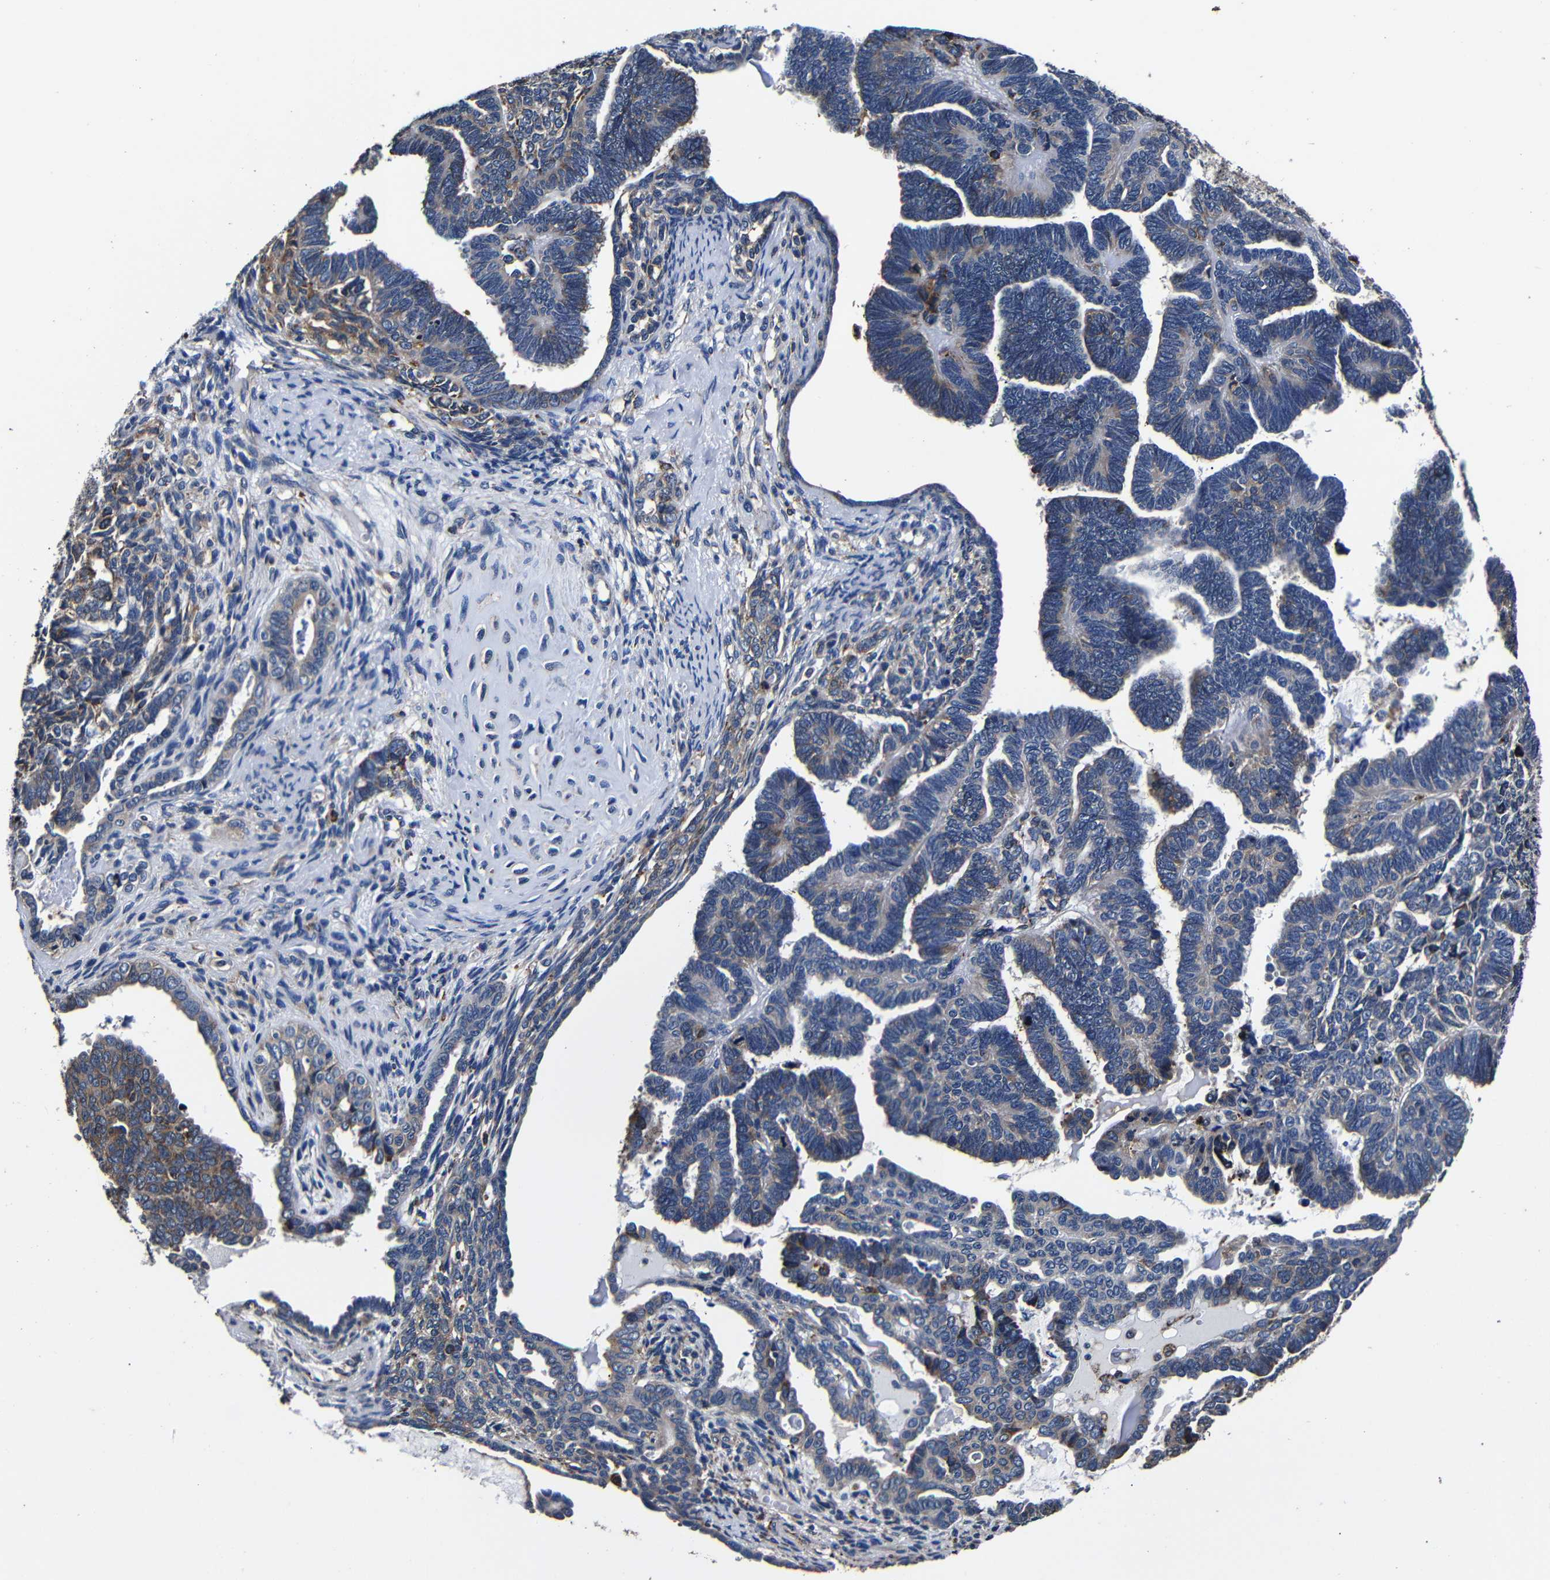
{"staining": {"intensity": "moderate", "quantity": "<25%", "location": "cytoplasmic/membranous"}, "tissue": "endometrial cancer", "cell_type": "Tumor cells", "image_type": "cancer", "snomed": [{"axis": "morphology", "description": "Neoplasm, malignant, NOS"}, {"axis": "topography", "description": "Endometrium"}], "caption": "The histopathology image shows staining of endometrial cancer, revealing moderate cytoplasmic/membranous protein positivity (brown color) within tumor cells.", "gene": "SCN9A", "patient": {"sex": "female", "age": 74}}